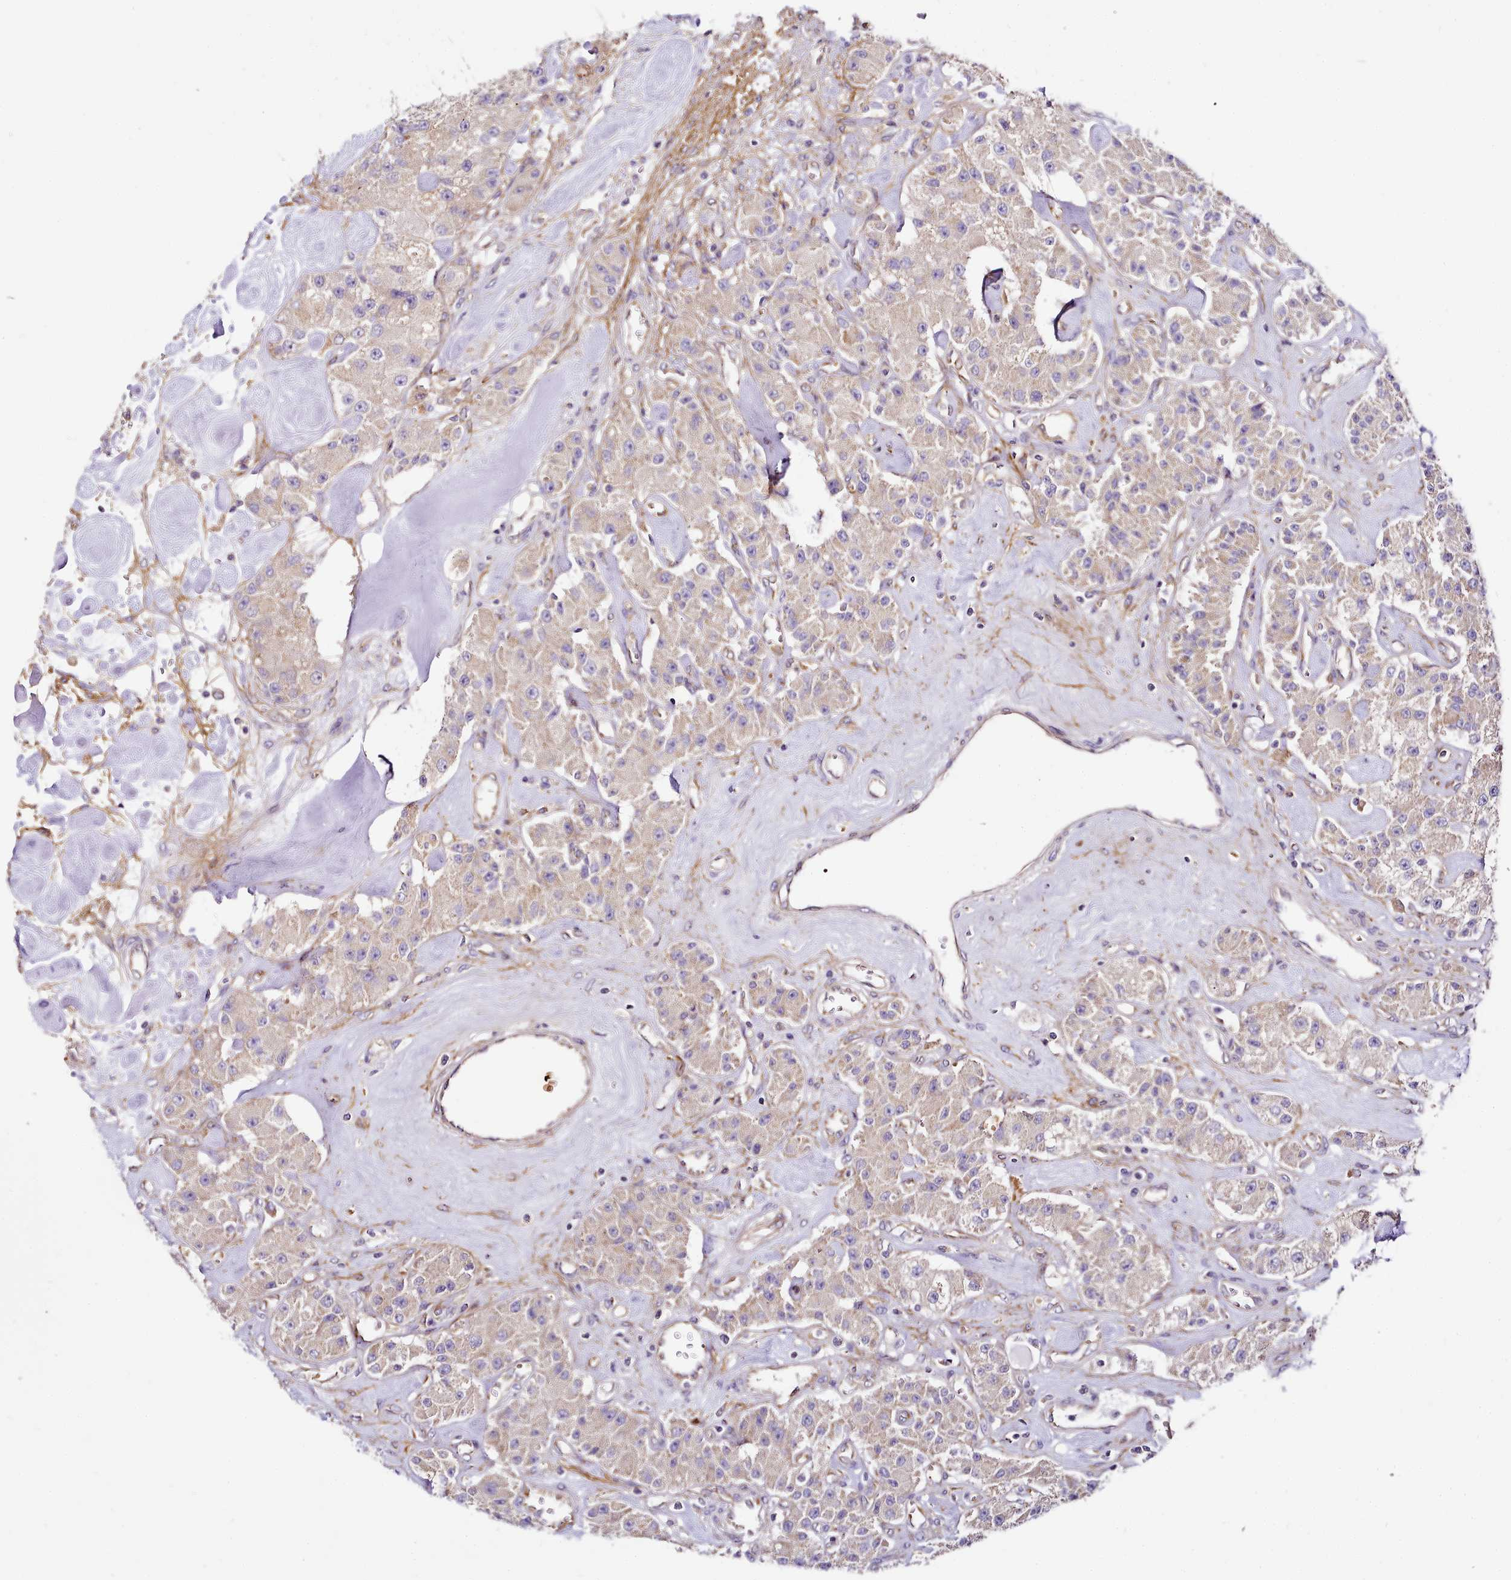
{"staining": {"intensity": "weak", "quantity": "<25%", "location": "cytoplasmic/membranous"}, "tissue": "carcinoid", "cell_type": "Tumor cells", "image_type": "cancer", "snomed": [{"axis": "morphology", "description": "Carcinoid, malignant, NOS"}, {"axis": "topography", "description": "Pancreas"}], "caption": "This image is of carcinoid (malignant) stained with immunohistochemistry to label a protein in brown with the nuclei are counter-stained blue. There is no expression in tumor cells. (DAB immunohistochemistry (IHC) visualized using brightfield microscopy, high magnification).", "gene": "NBPF1", "patient": {"sex": "male", "age": 41}}